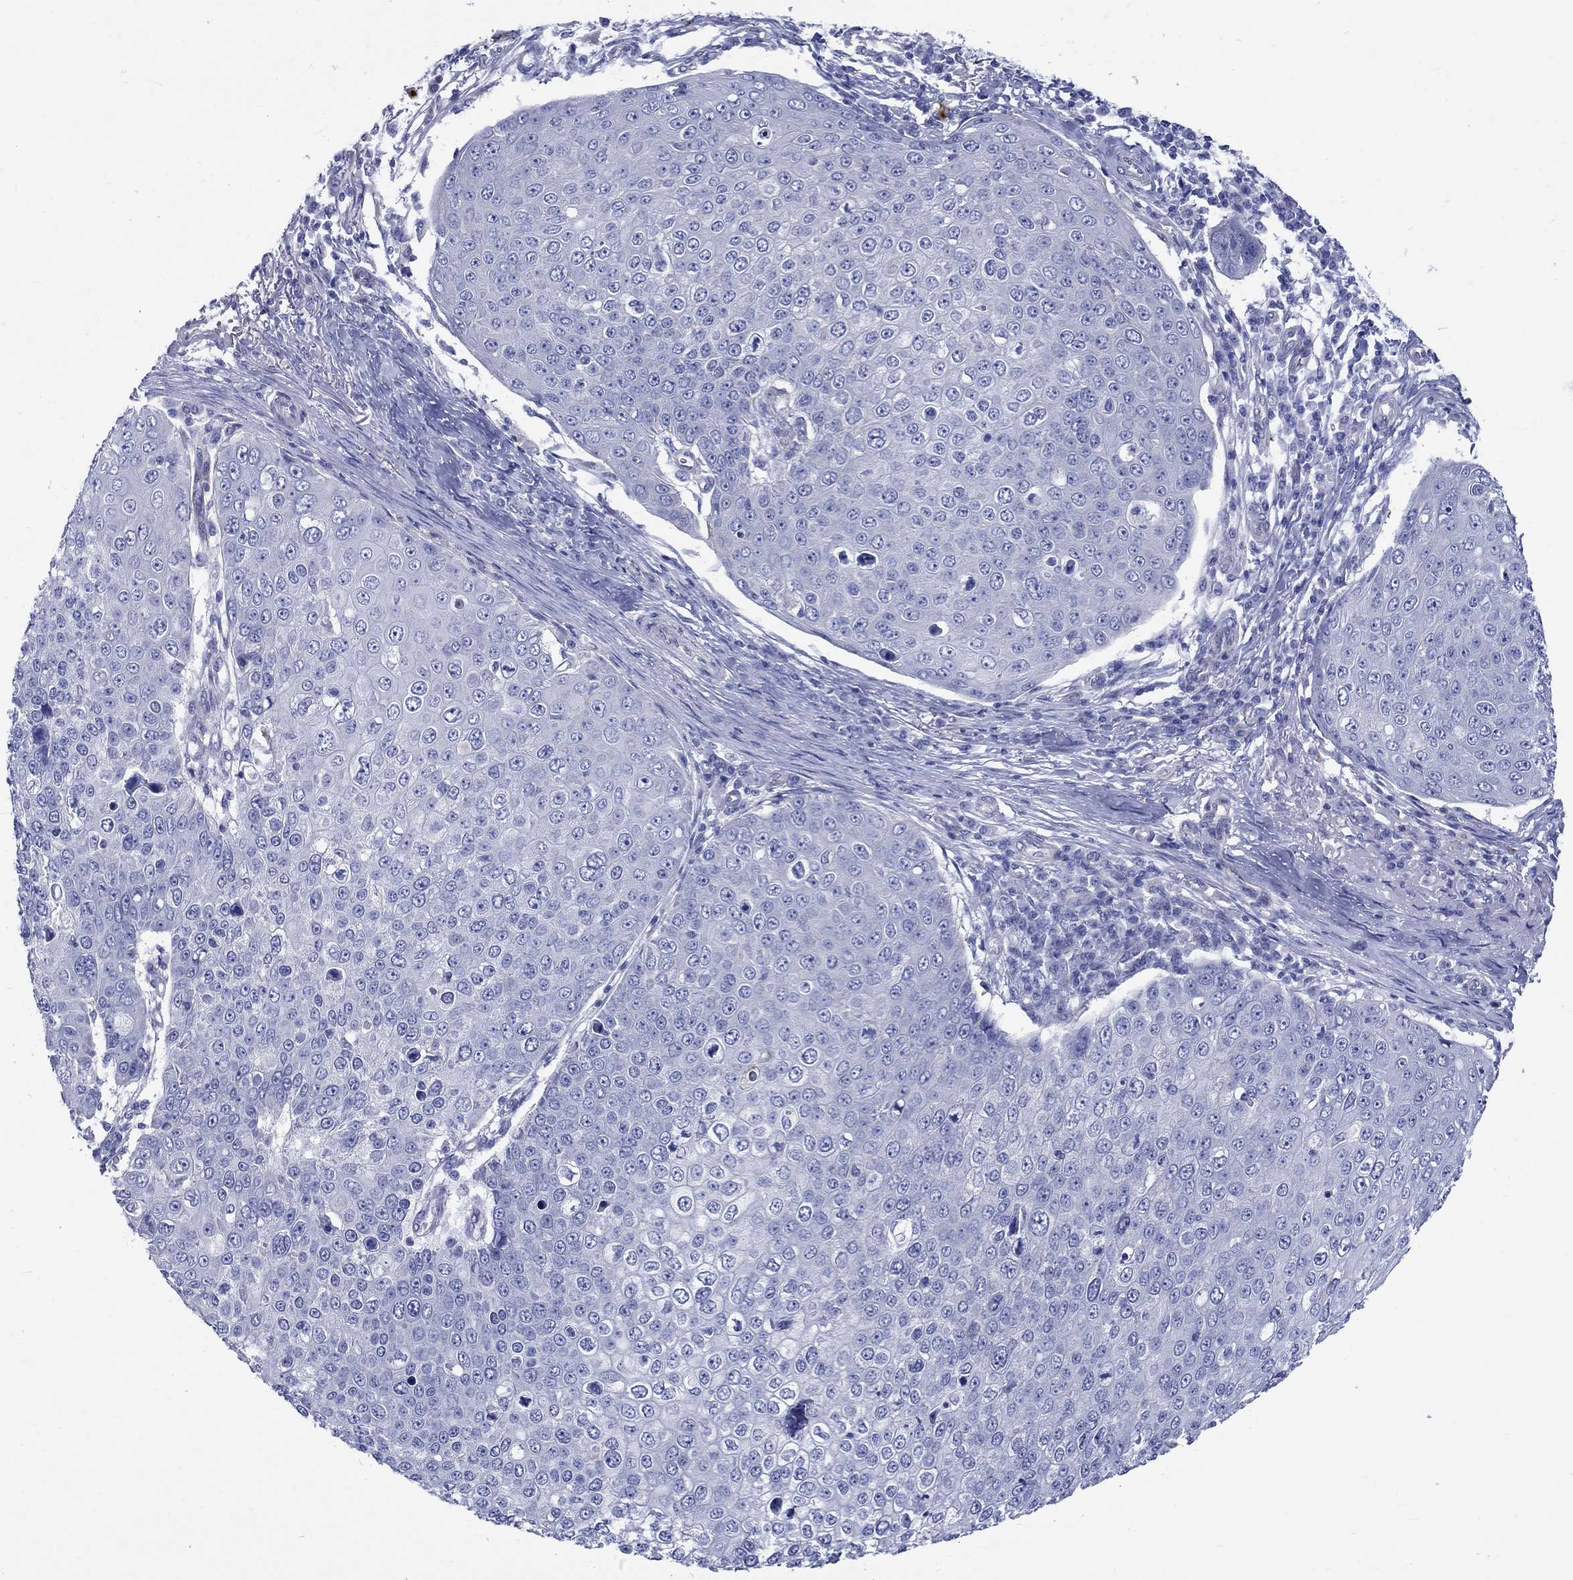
{"staining": {"intensity": "negative", "quantity": "none", "location": "none"}, "tissue": "skin cancer", "cell_type": "Tumor cells", "image_type": "cancer", "snomed": [{"axis": "morphology", "description": "Squamous cell carcinoma, NOS"}, {"axis": "topography", "description": "Skin"}], "caption": "Tumor cells show no significant protein expression in squamous cell carcinoma (skin).", "gene": "SH2D7", "patient": {"sex": "male", "age": 71}}